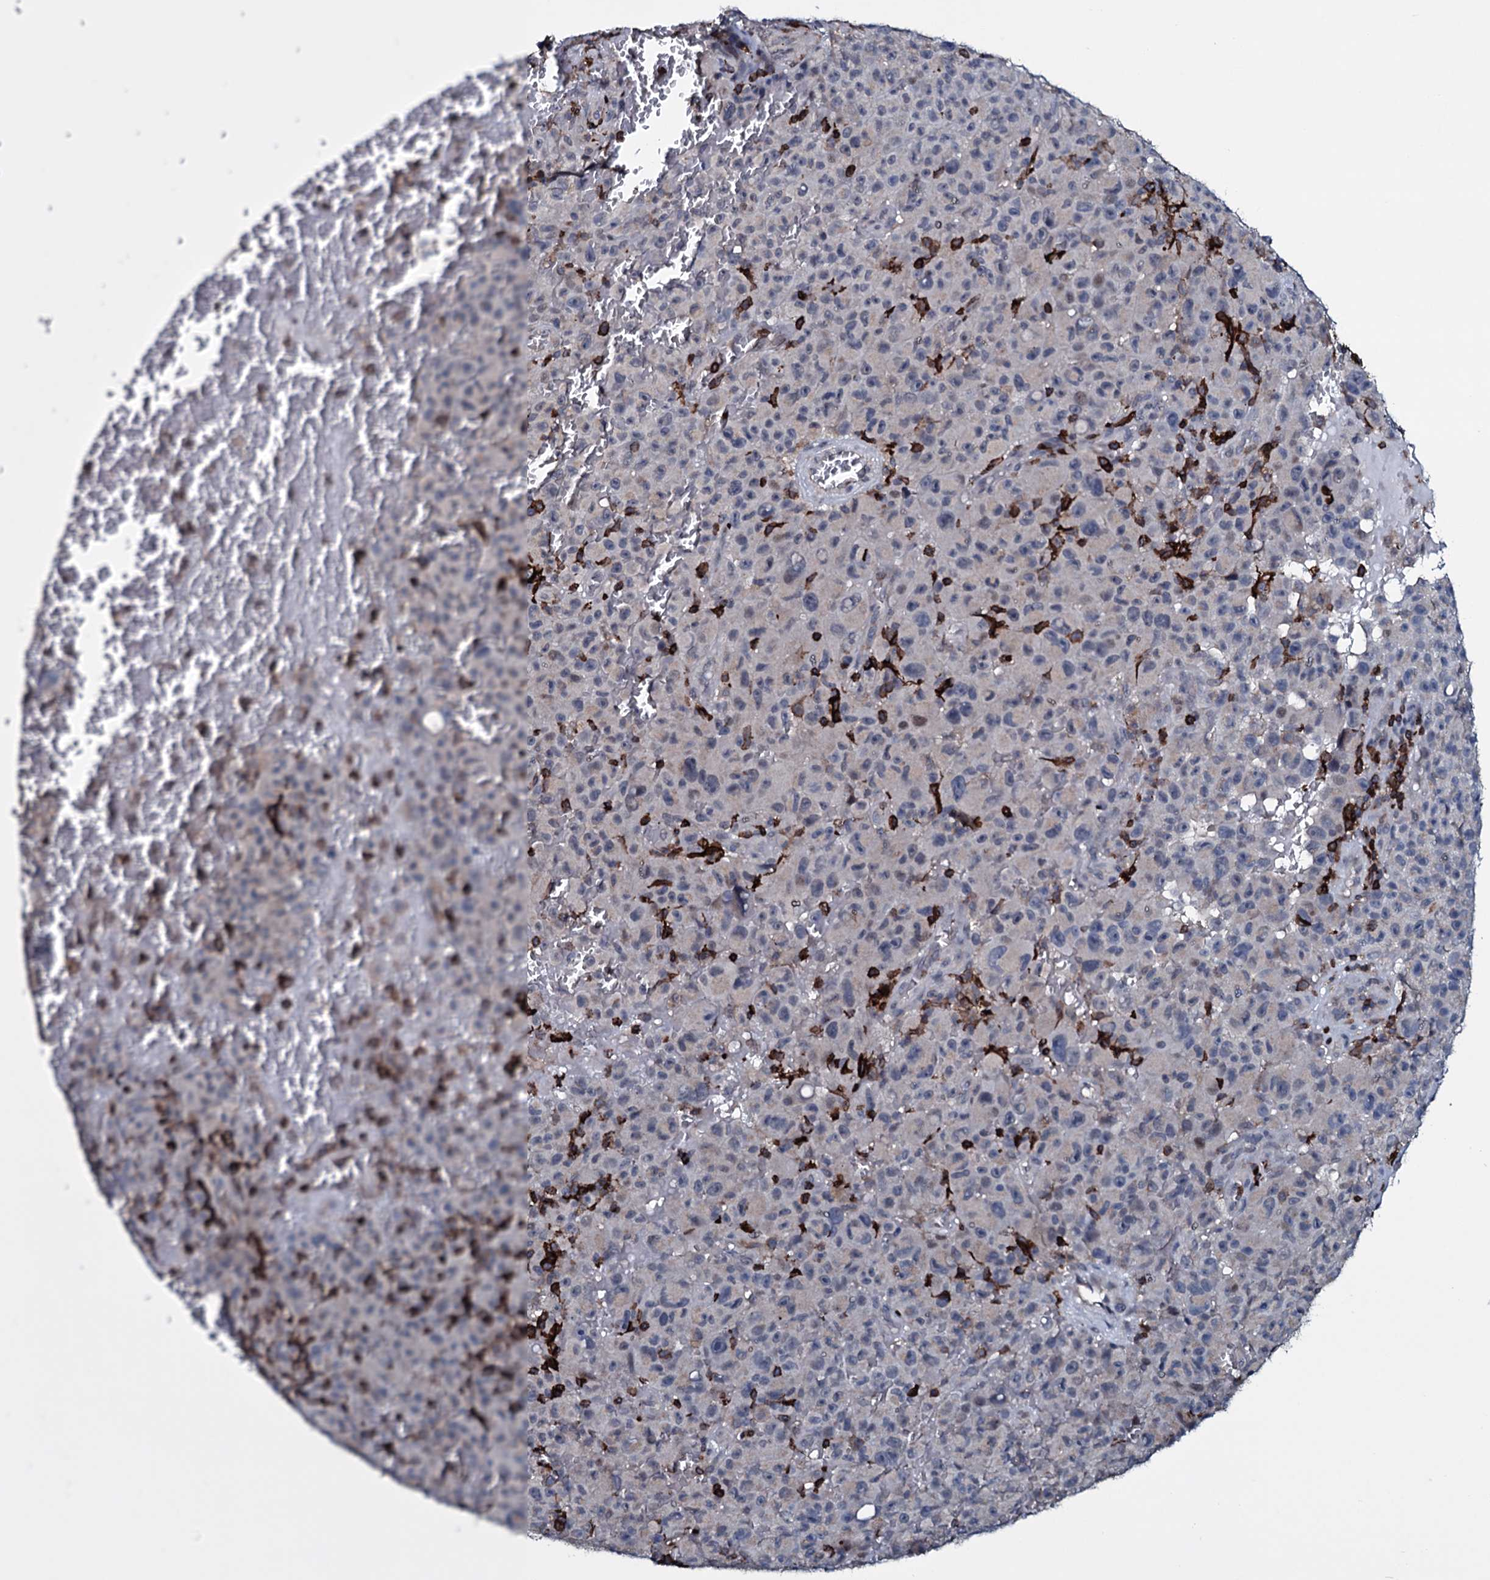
{"staining": {"intensity": "negative", "quantity": "none", "location": "none"}, "tissue": "melanoma", "cell_type": "Tumor cells", "image_type": "cancer", "snomed": [{"axis": "morphology", "description": "Malignant melanoma, NOS"}, {"axis": "topography", "description": "Skin"}], "caption": "Malignant melanoma was stained to show a protein in brown. There is no significant expression in tumor cells. (Immunohistochemistry, brightfield microscopy, high magnification).", "gene": "OGFOD2", "patient": {"sex": "female", "age": 82}}